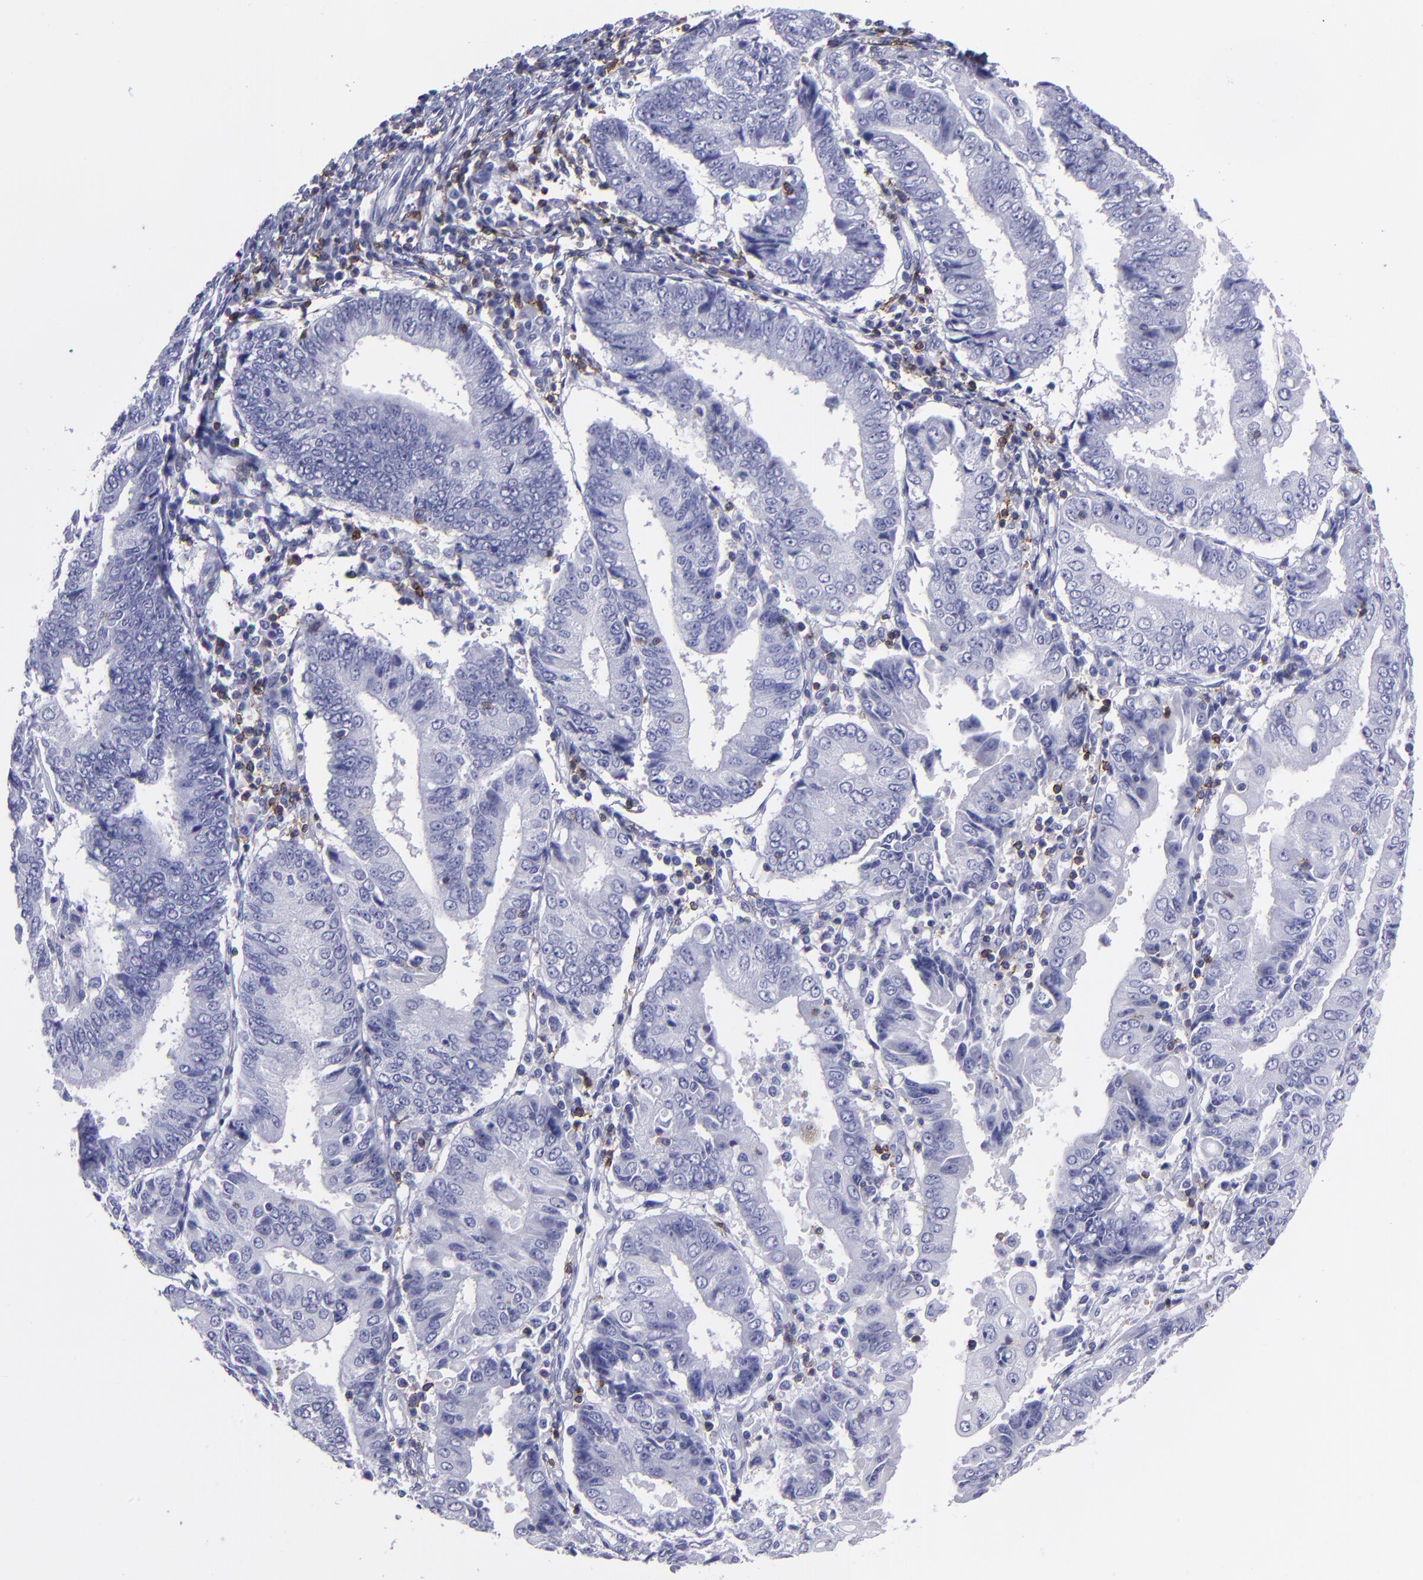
{"staining": {"intensity": "negative", "quantity": "none", "location": "none"}, "tissue": "endometrial cancer", "cell_type": "Tumor cells", "image_type": "cancer", "snomed": [{"axis": "morphology", "description": "Adenocarcinoma, NOS"}, {"axis": "topography", "description": "Endometrium"}], "caption": "Immunohistochemistry (IHC) of human endometrial cancer shows no positivity in tumor cells. (Stains: DAB (3,3'-diaminobenzidine) immunohistochemistry (IHC) with hematoxylin counter stain, Microscopy: brightfield microscopy at high magnification).", "gene": "CD6", "patient": {"sex": "female", "age": 75}}